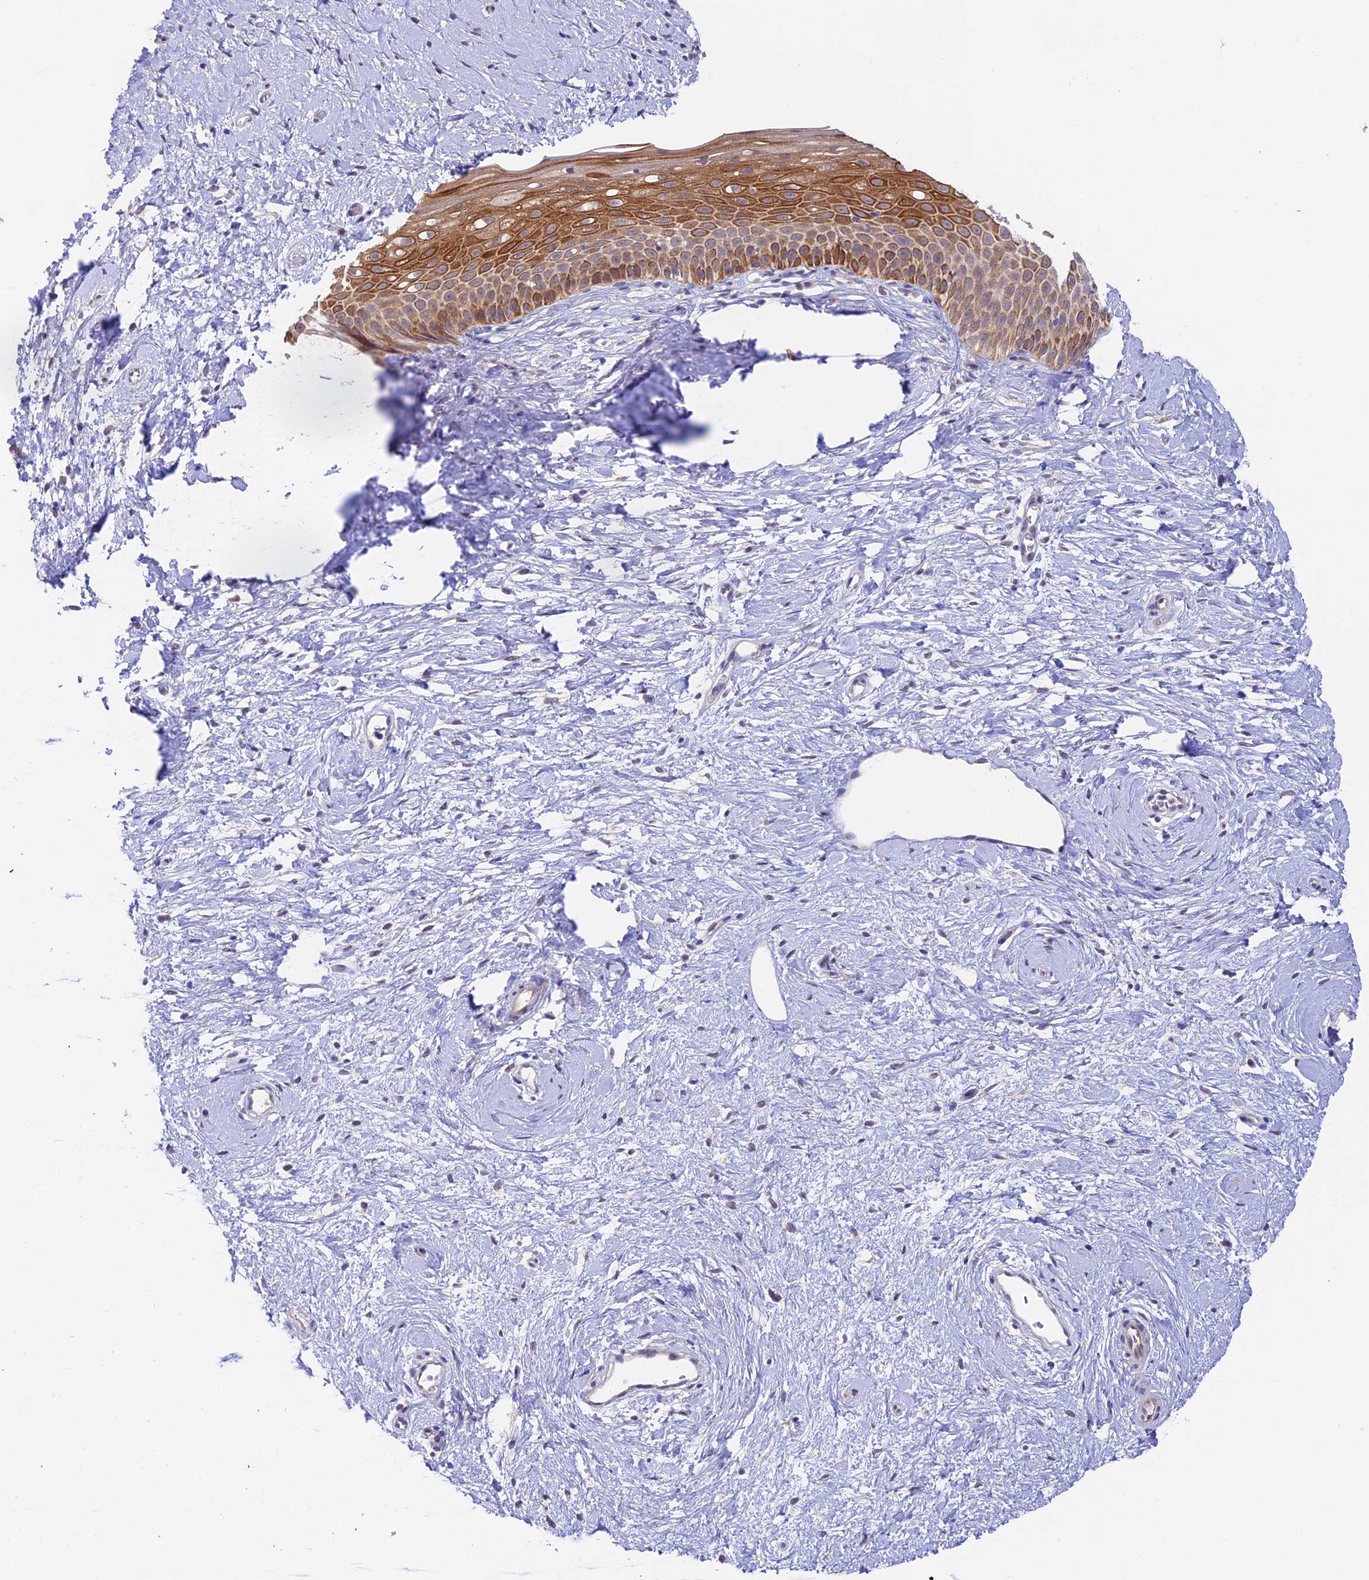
{"staining": {"intensity": "weak", "quantity": ">75%", "location": "cytoplasmic/membranous"}, "tissue": "cervix", "cell_type": "Glandular cells", "image_type": "normal", "snomed": [{"axis": "morphology", "description": "Normal tissue, NOS"}, {"axis": "topography", "description": "Cervix"}], "caption": "About >75% of glandular cells in normal cervix exhibit weak cytoplasmic/membranous protein expression as visualized by brown immunohistochemical staining.", "gene": "CAMSAP3", "patient": {"sex": "female", "age": 57}}